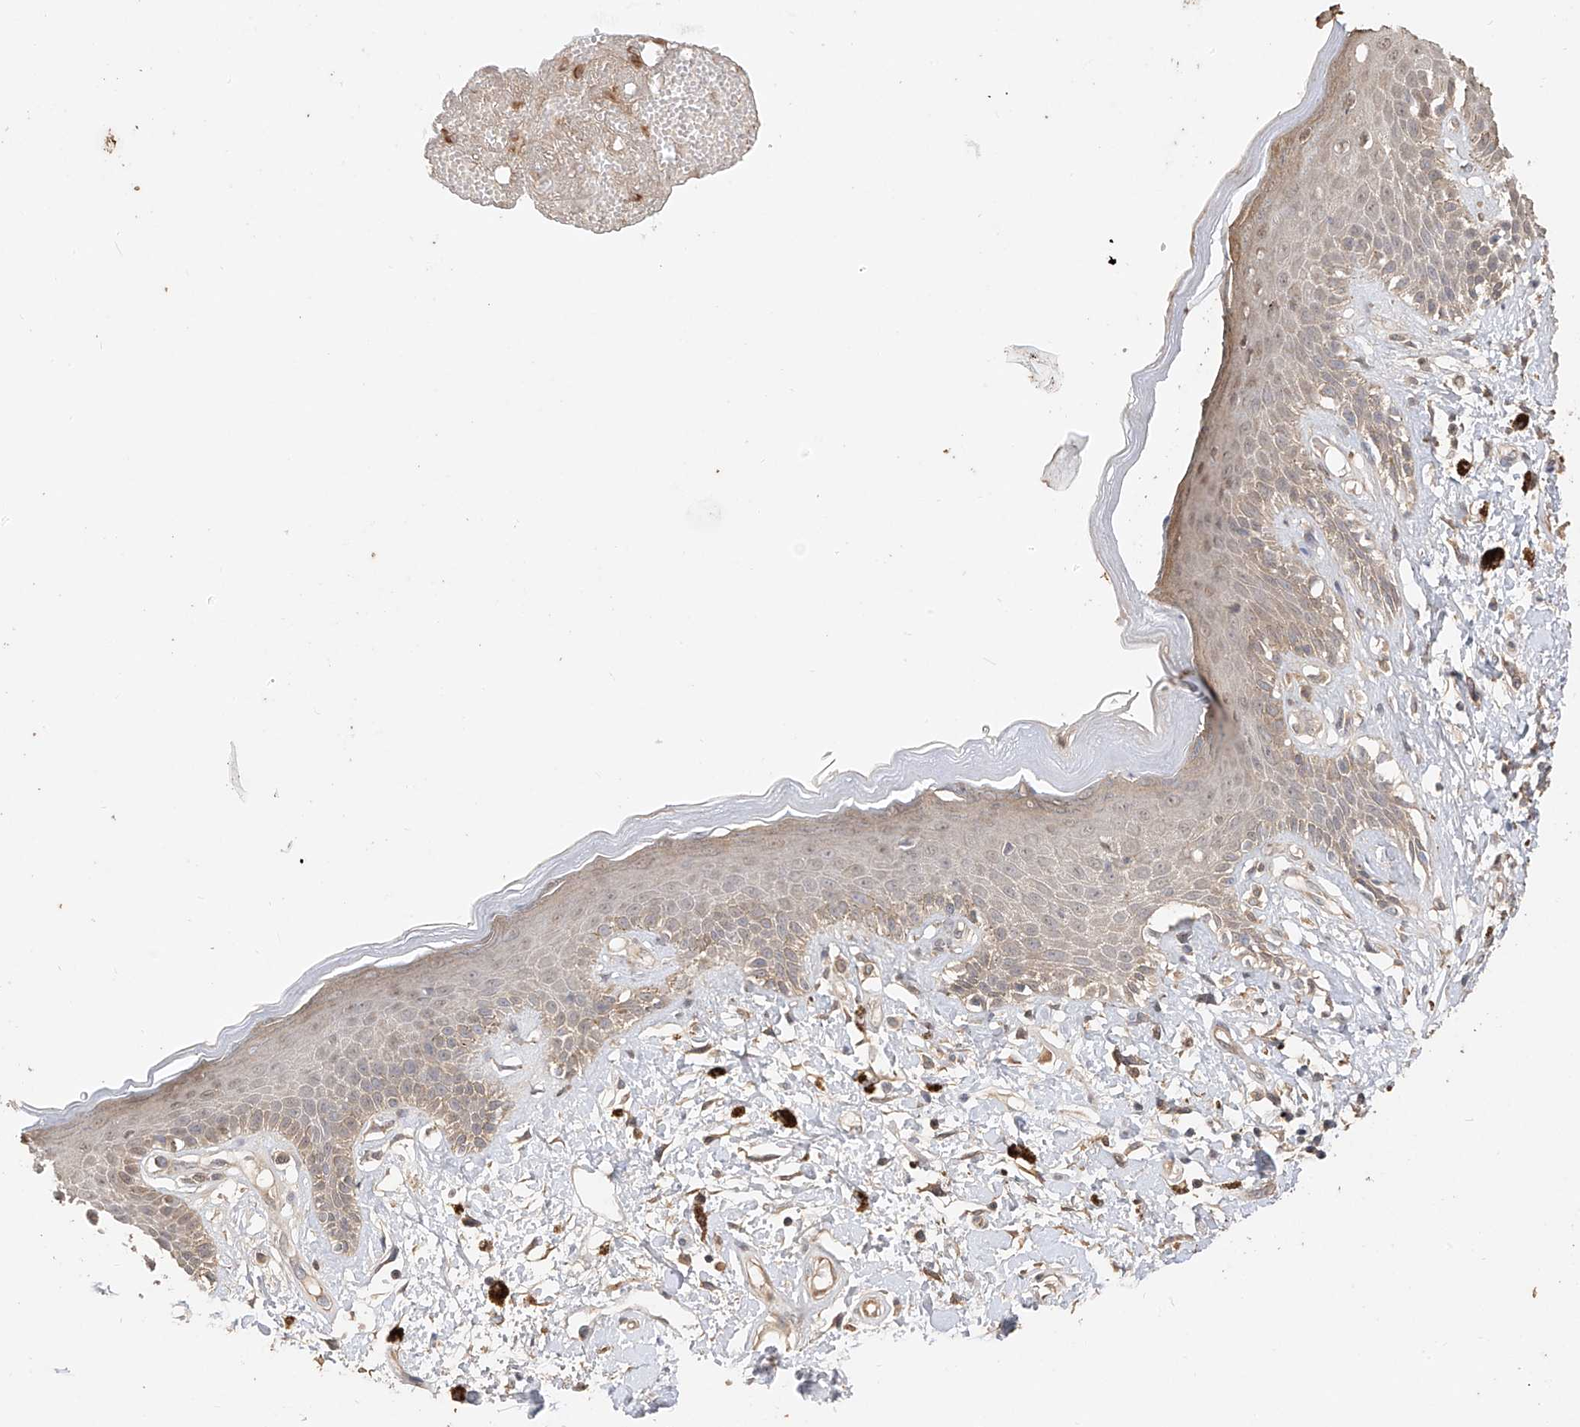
{"staining": {"intensity": "moderate", "quantity": "25%-75%", "location": "cytoplasmic/membranous"}, "tissue": "skin", "cell_type": "Epidermal cells", "image_type": "normal", "snomed": [{"axis": "morphology", "description": "Normal tissue, NOS"}, {"axis": "topography", "description": "Anal"}], "caption": "Protein expression analysis of benign human skin reveals moderate cytoplasmic/membranous positivity in about 25%-75% of epidermal cells. The staining is performed using DAB (3,3'-diaminobenzidine) brown chromogen to label protein expression. The nuclei are counter-stained blue using hematoxylin.", "gene": "OFD1", "patient": {"sex": "female", "age": 78}}